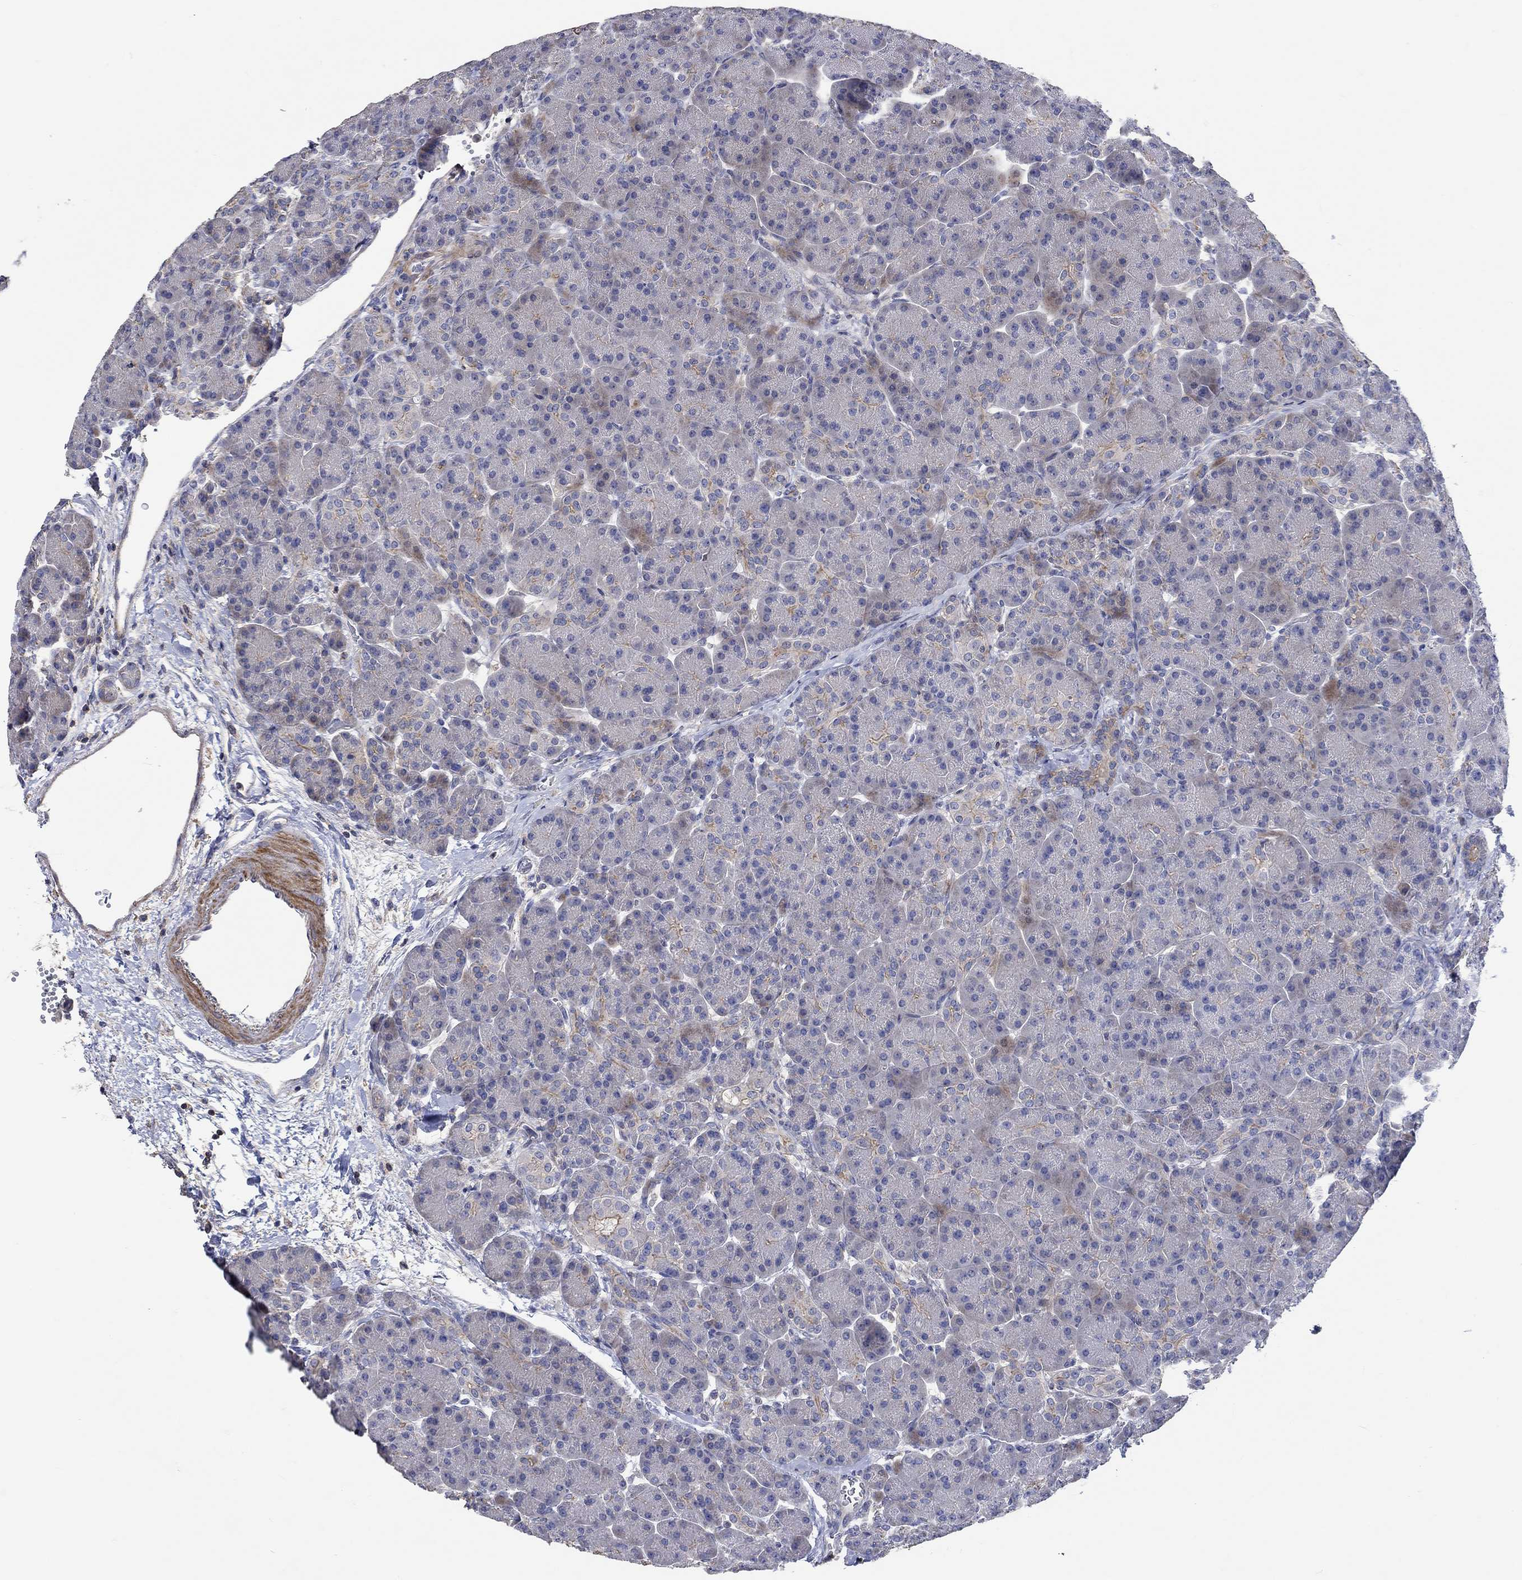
{"staining": {"intensity": "moderate", "quantity": "<25%", "location": "cytoplasmic/membranous"}, "tissue": "pancreas", "cell_type": "Exocrine glandular cells", "image_type": "normal", "snomed": [{"axis": "morphology", "description": "Normal tissue, NOS"}, {"axis": "topography", "description": "Pancreas"}], "caption": "Immunohistochemical staining of benign human pancreas demonstrates moderate cytoplasmic/membranous protein positivity in approximately <25% of exocrine glandular cells. (Stains: DAB in brown, nuclei in blue, Microscopy: brightfield microscopy at high magnification).", "gene": "TNFAIP8L3", "patient": {"sex": "female", "age": 63}}